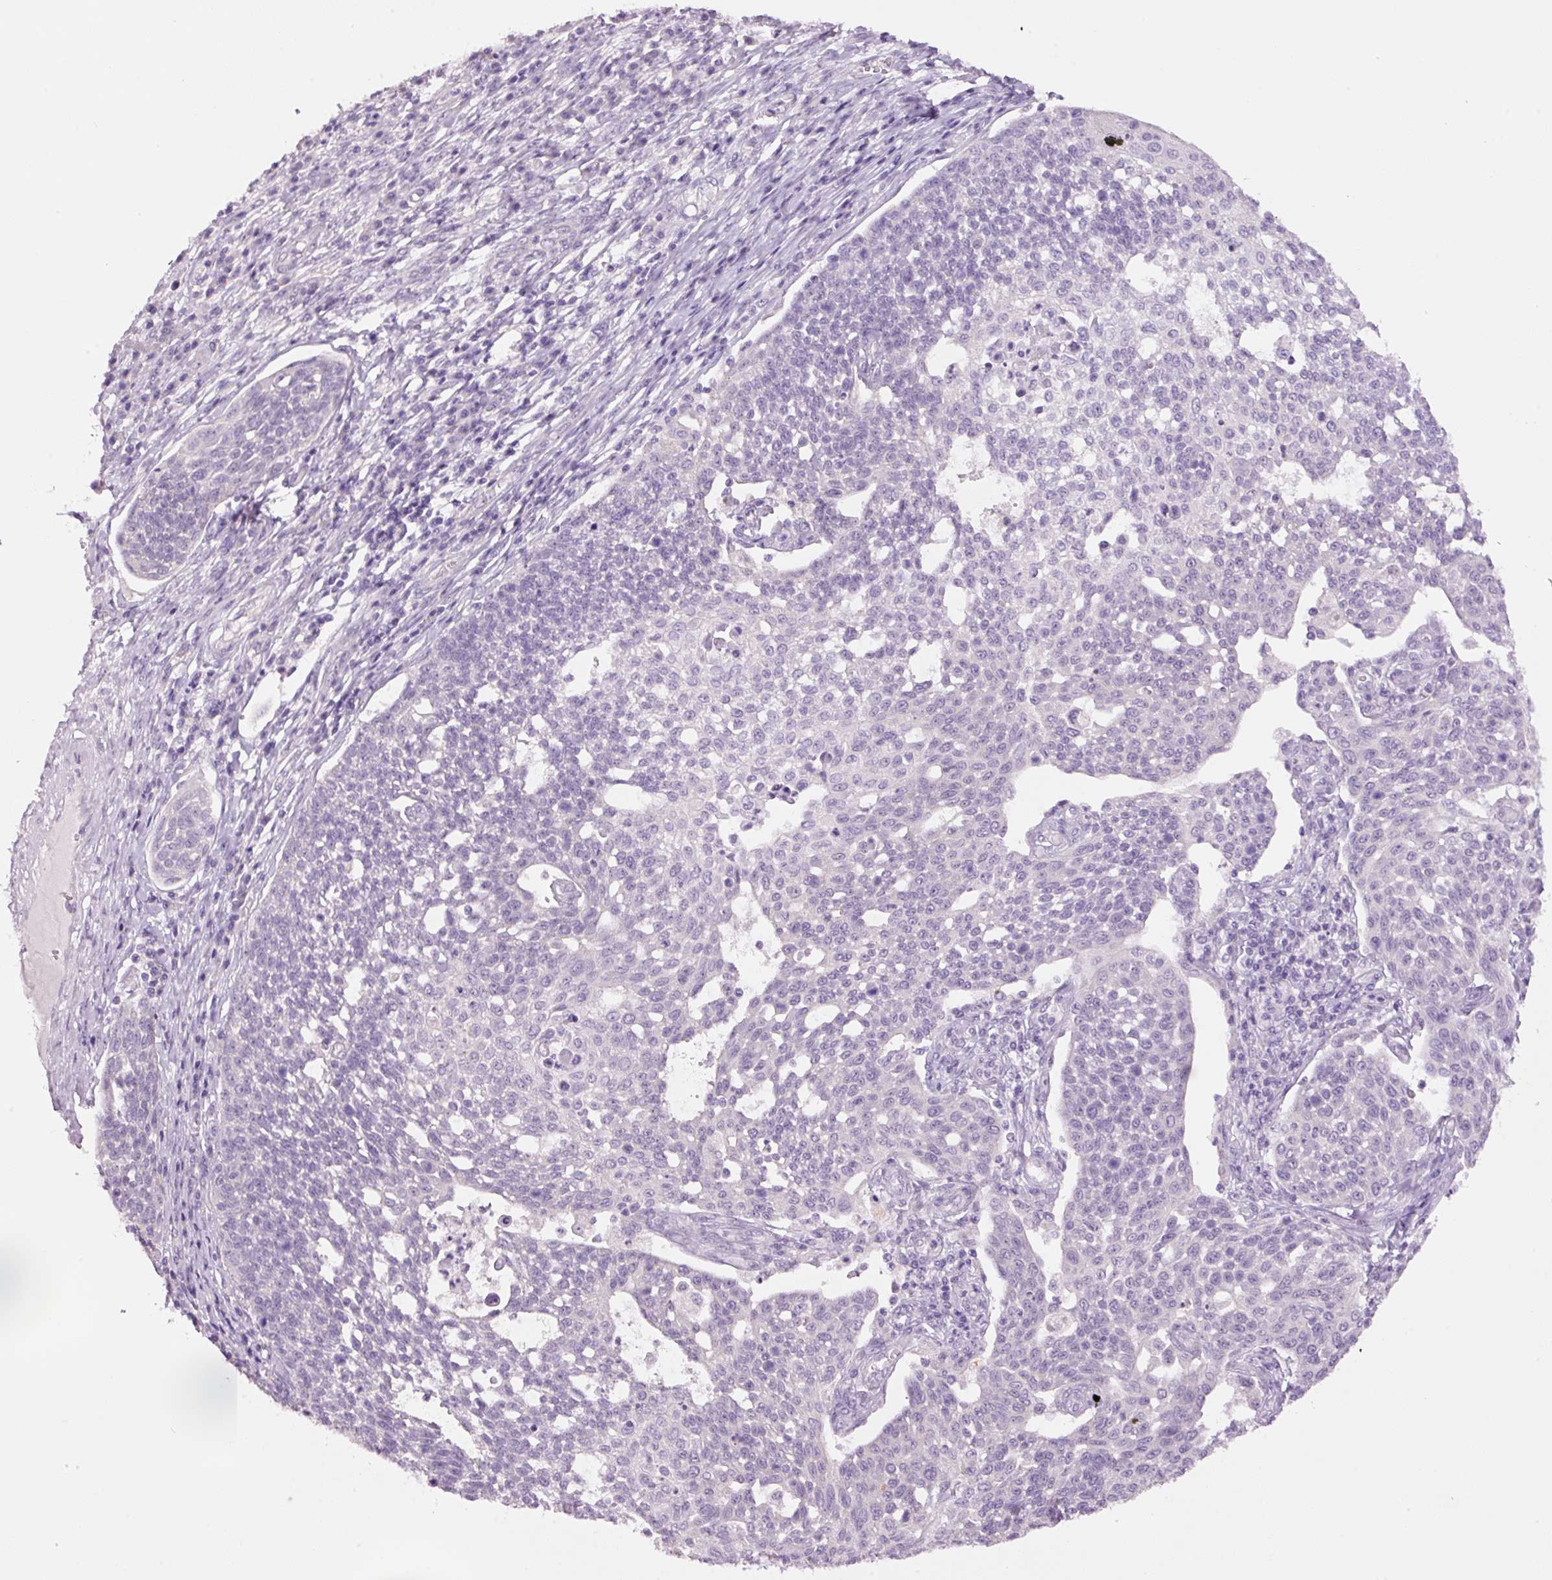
{"staining": {"intensity": "negative", "quantity": "none", "location": "none"}, "tissue": "cervical cancer", "cell_type": "Tumor cells", "image_type": "cancer", "snomed": [{"axis": "morphology", "description": "Squamous cell carcinoma, NOS"}, {"axis": "topography", "description": "Cervix"}], "caption": "Immunohistochemical staining of human cervical cancer reveals no significant positivity in tumor cells.", "gene": "GCG", "patient": {"sex": "female", "age": 34}}